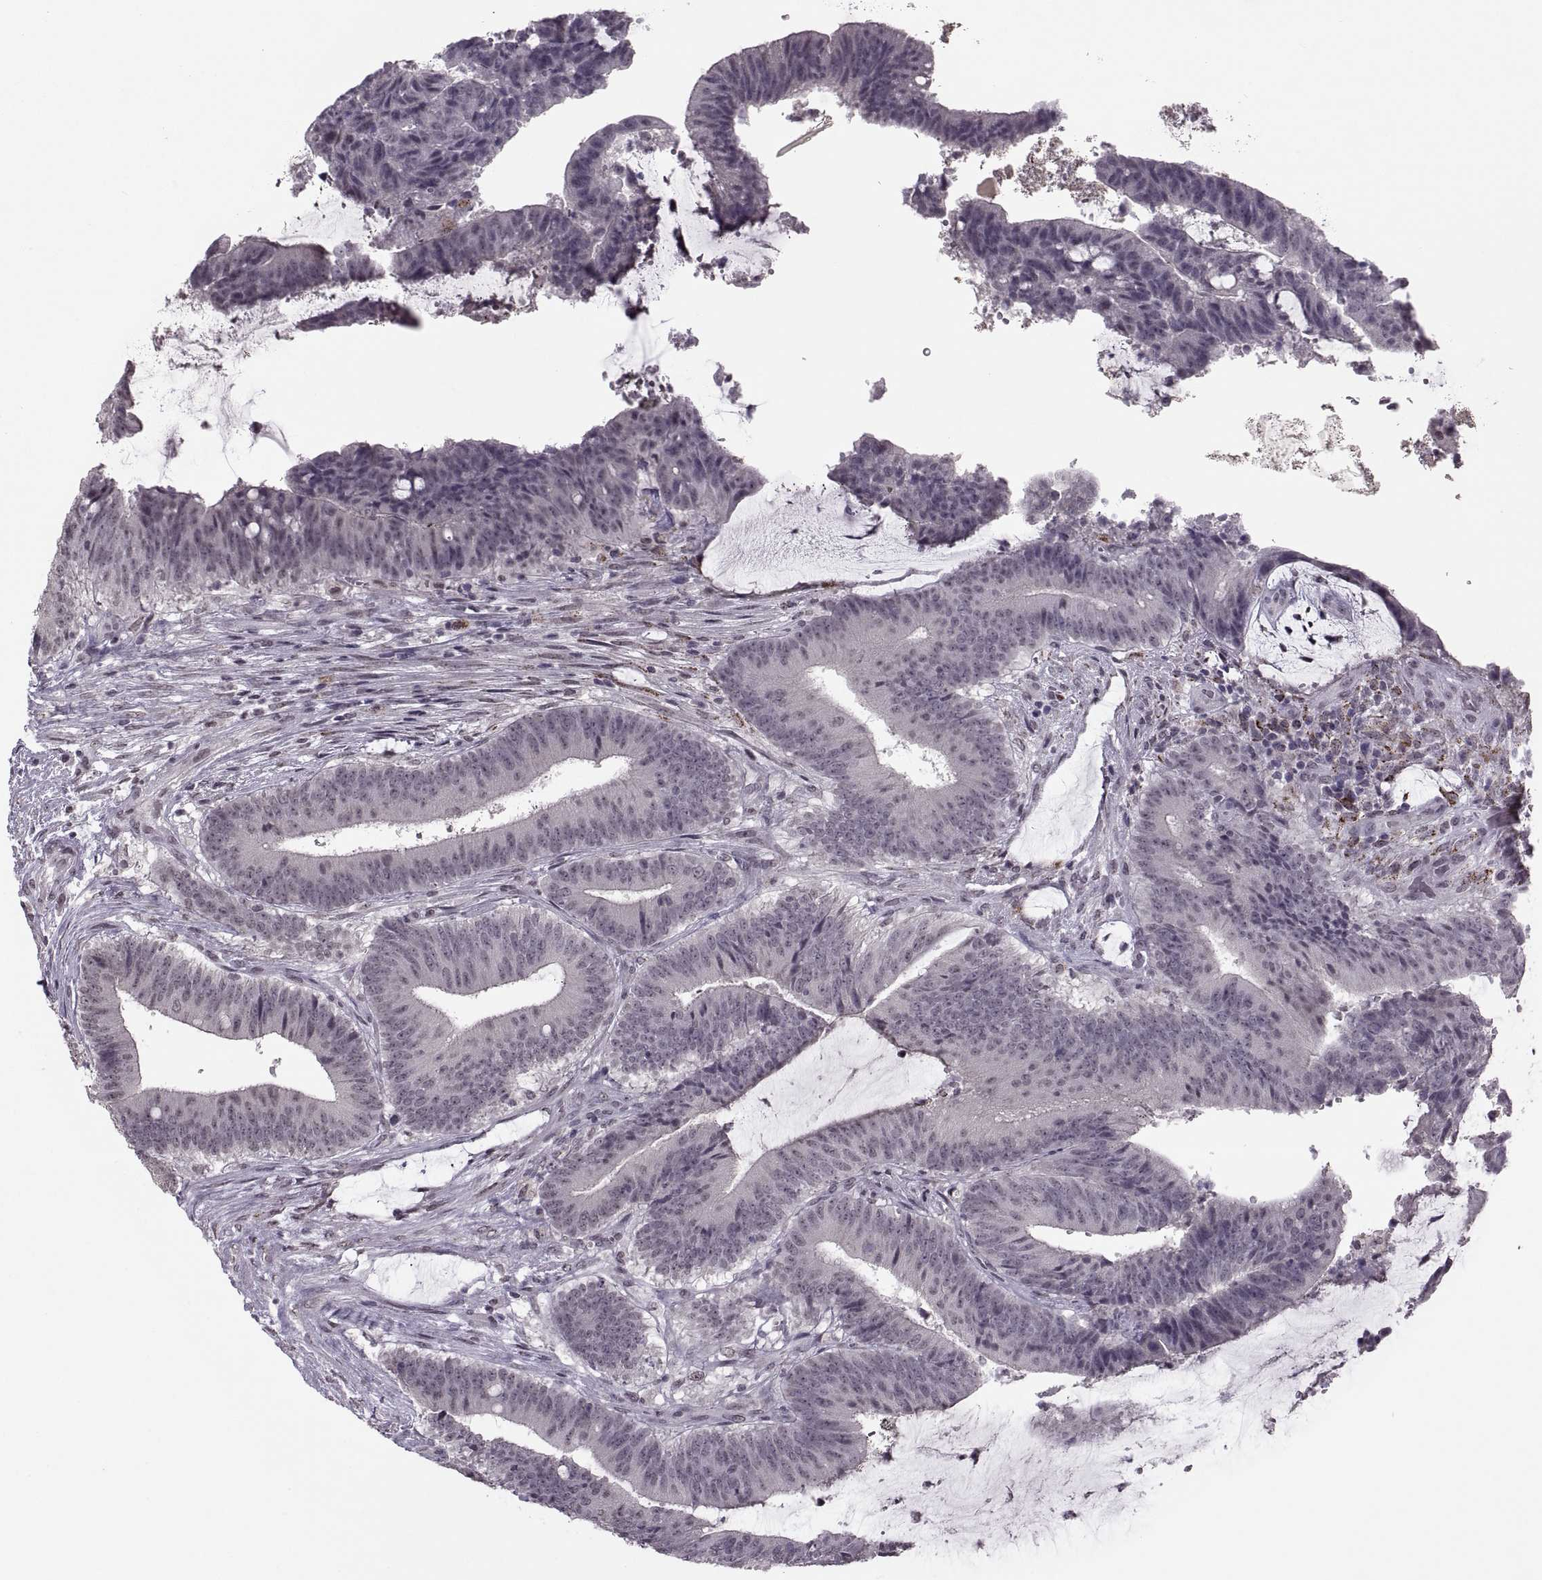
{"staining": {"intensity": "negative", "quantity": "none", "location": "none"}, "tissue": "colorectal cancer", "cell_type": "Tumor cells", "image_type": "cancer", "snomed": [{"axis": "morphology", "description": "Adenocarcinoma, NOS"}, {"axis": "topography", "description": "Colon"}], "caption": "The histopathology image reveals no staining of tumor cells in colorectal adenocarcinoma.", "gene": "OTP", "patient": {"sex": "female", "age": 43}}